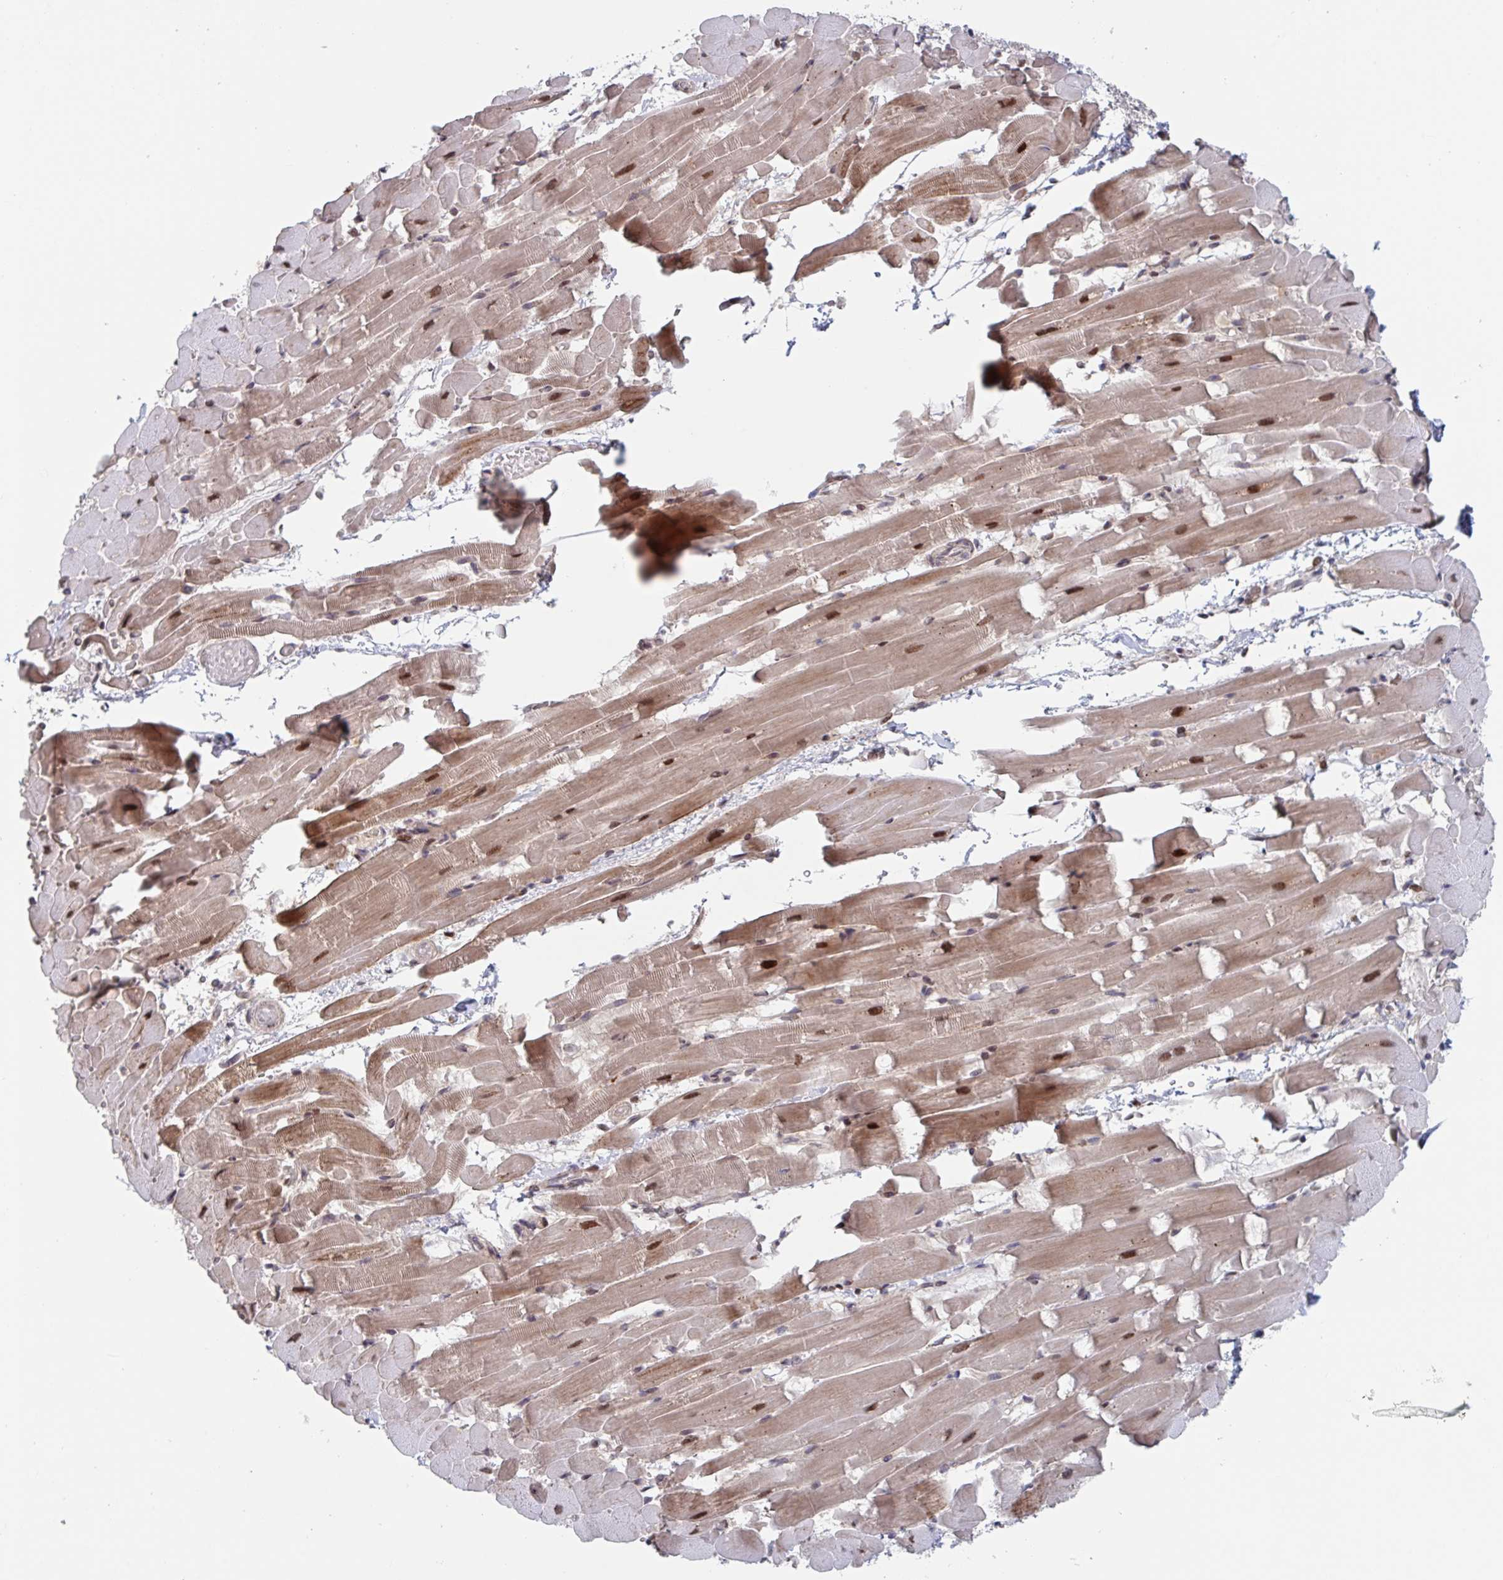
{"staining": {"intensity": "moderate", "quantity": "25%-75%", "location": "cytoplasmic/membranous,nuclear"}, "tissue": "heart muscle", "cell_type": "Cardiomyocytes", "image_type": "normal", "snomed": [{"axis": "morphology", "description": "Normal tissue, NOS"}, {"axis": "topography", "description": "Heart"}], "caption": "This histopathology image demonstrates immunohistochemistry (IHC) staining of normal heart muscle, with medium moderate cytoplasmic/membranous,nuclear expression in about 25%-75% of cardiomyocytes.", "gene": "RNF212", "patient": {"sex": "male", "age": 37}}